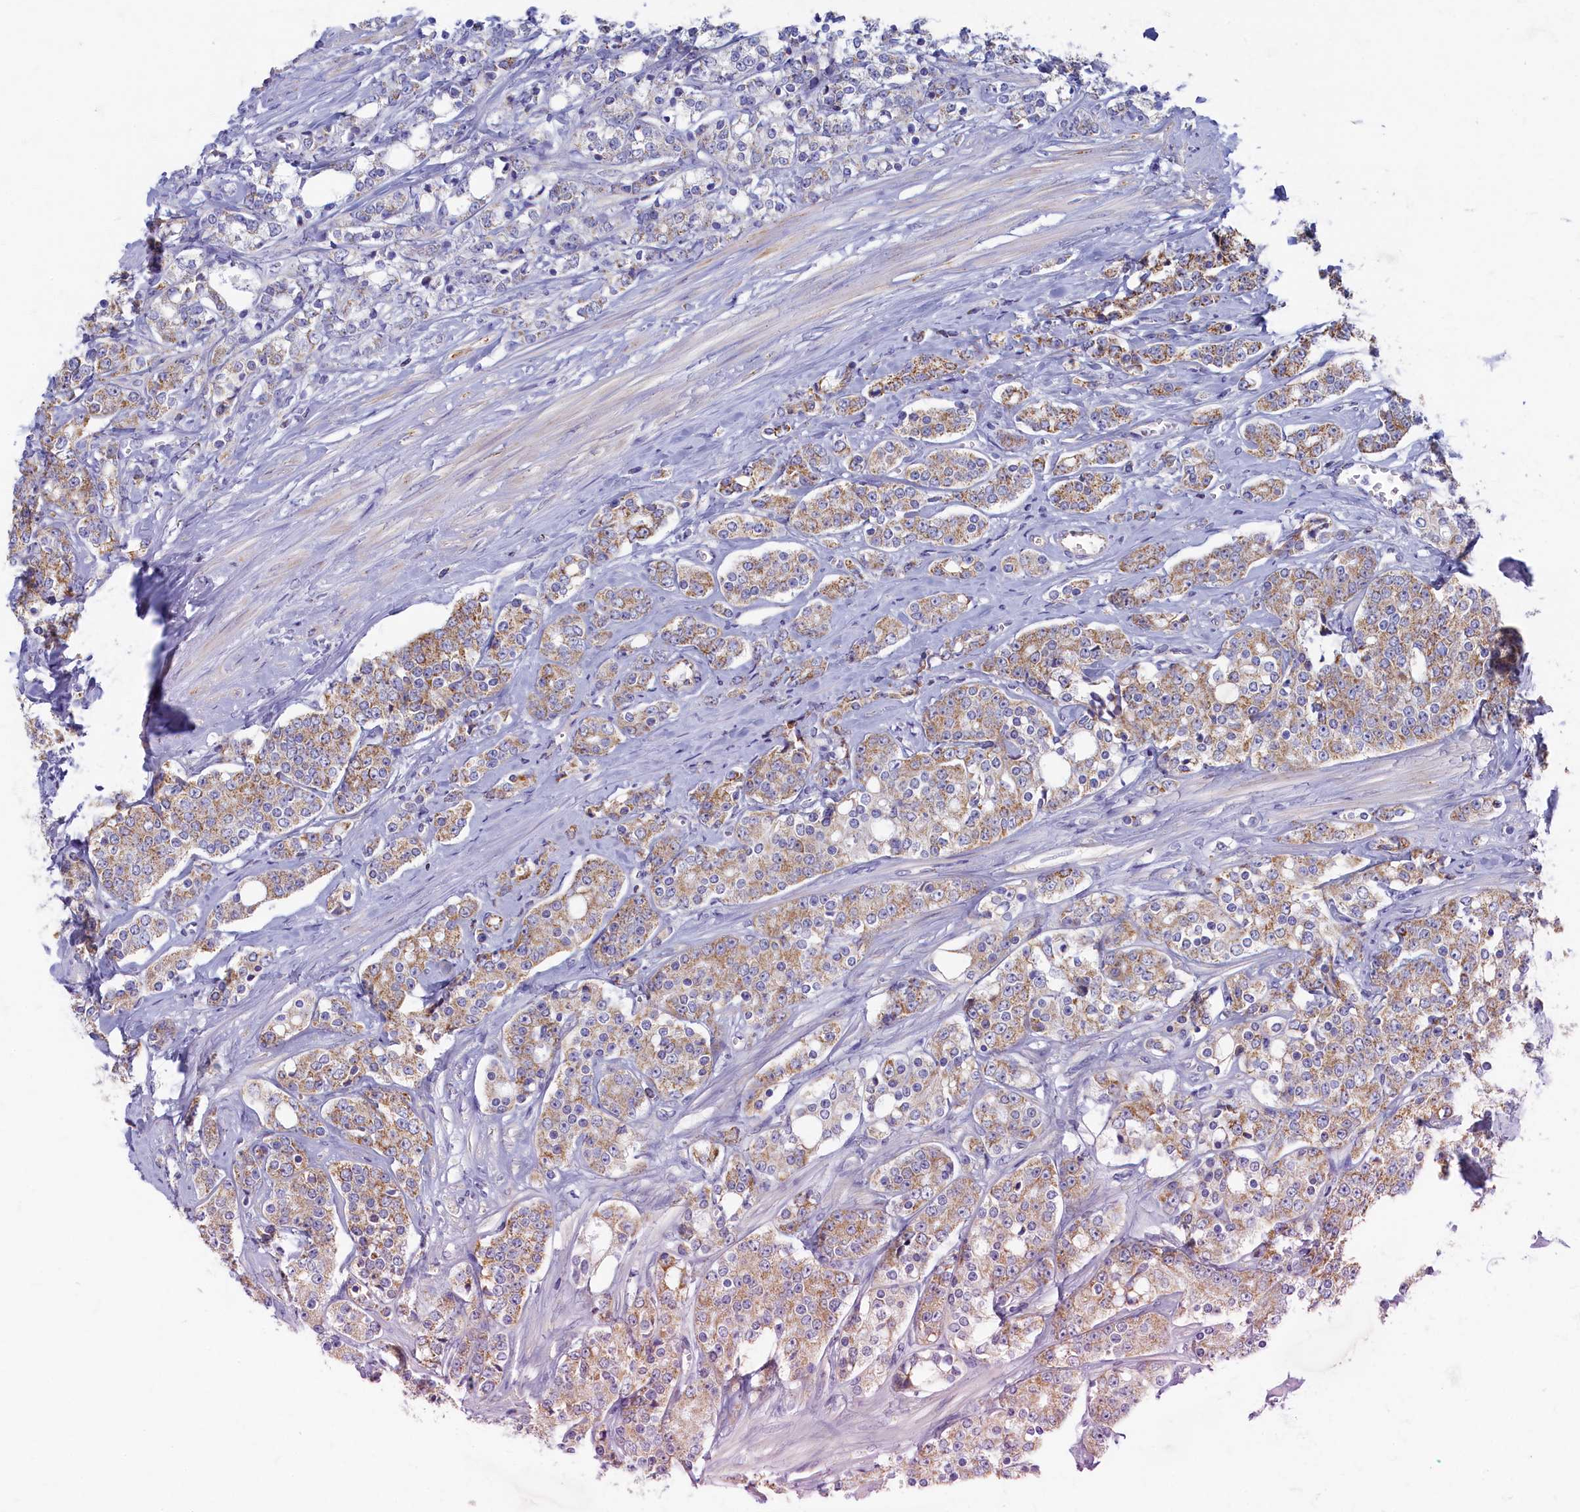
{"staining": {"intensity": "moderate", "quantity": "25%-75%", "location": "cytoplasmic/membranous"}, "tissue": "prostate cancer", "cell_type": "Tumor cells", "image_type": "cancer", "snomed": [{"axis": "morphology", "description": "Adenocarcinoma, High grade"}, {"axis": "topography", "description": "Prostate"}], "caption": "Immunohistochemical staining of human prostate cancer demonstrates moderate cytoplasmic/membranous protein positivity in about 25%-75% of tumor cells.", "gene": "OCIAD2", "patient": {"sex": "male", "age": 62}}